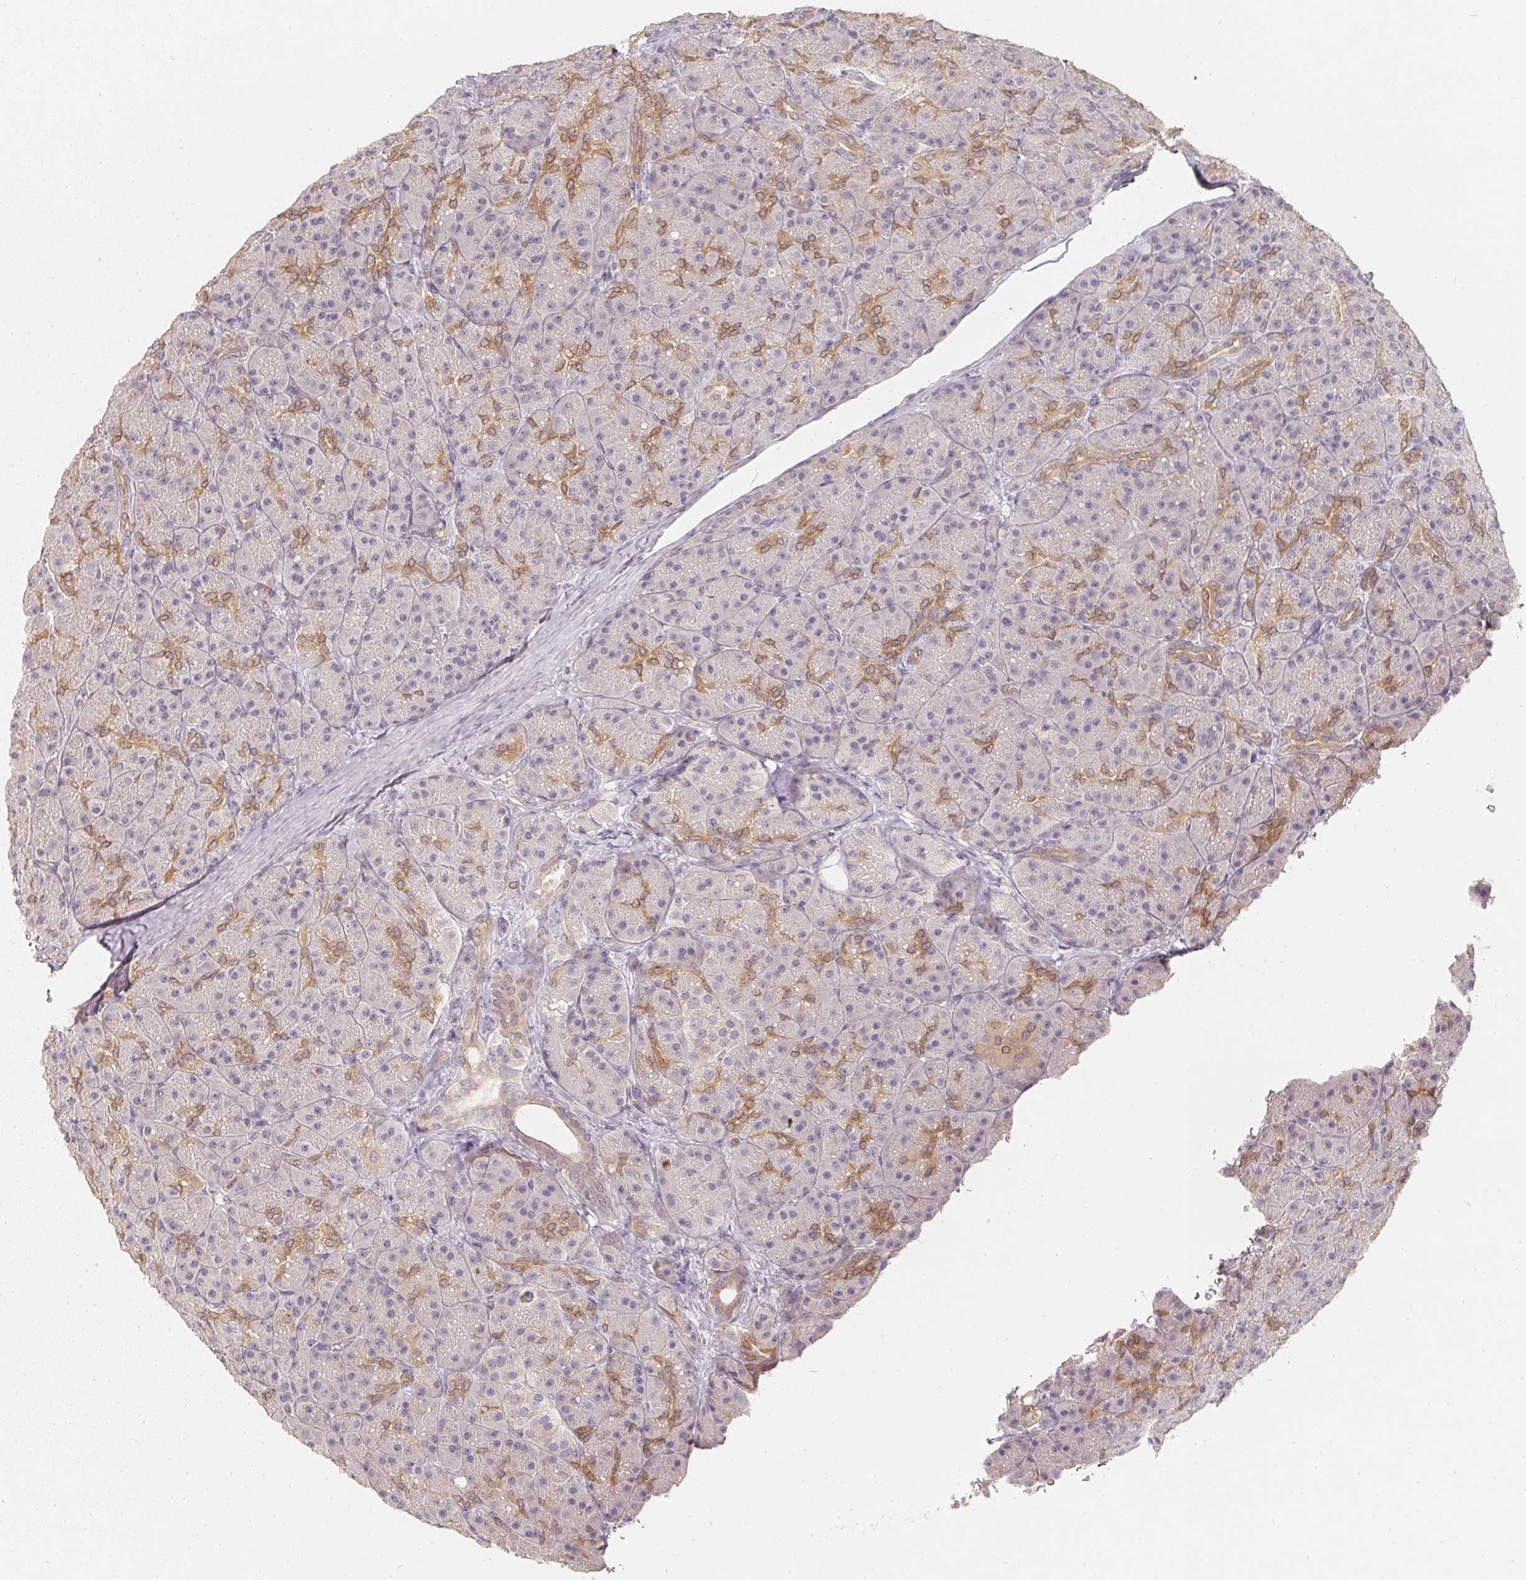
{"staining": {"intensity": "moderate", "quantity": "<25%", "location": "cytoplasmic/membranous"}, "tissue": "pancreas", "cell_type": "Exocrine glandular cells", "image_type": "normal", "snomed": [{"axis": "morphology", "description": "Normal tissue, NOS"}, {"axis": "topography", "description": "Pancreas"}], "caption": "Moderate cytoplasmic/membranous expression is seen in about <25% of exocrine glandular cells in unremarkable pancreas. The staining was performed using DAB, with brown indicating positive protein expression. Nuclei are stained blue with hematoxylin.", "gene": "SOAT1", "patient": {"sex": "male", "age": 57}}